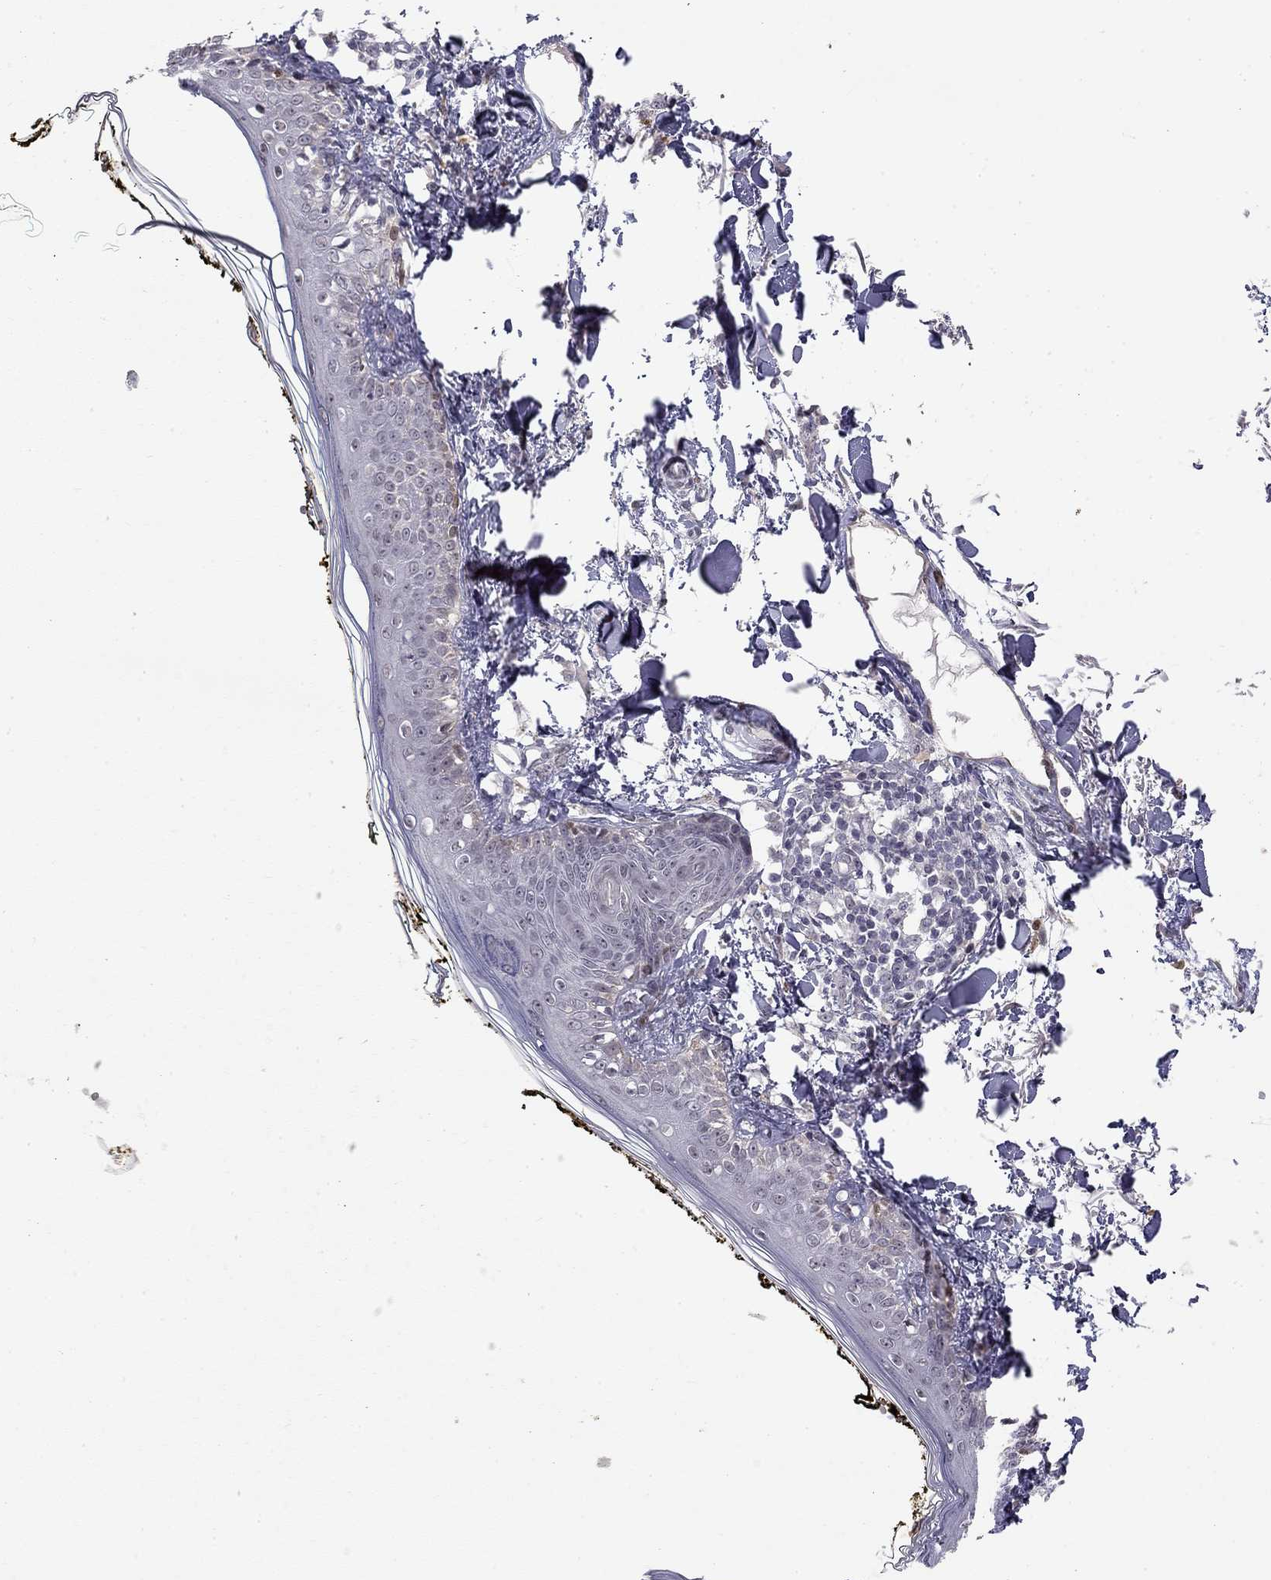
{"staining": {"intensity": "negative", "quantity": "none", "location": "none"}, "tissue": "skin", "cell_type": "Fibroblasts", "image_type": "normal", "snomed": [{"axis": "morphology", "description": "Normal tissue, NOS"}, {"axis": "topography", "description": "Skin"}], "caption": "This is an IHC photomicrograph of benign skin. There is no expression in fibroblasts.", "gene": "STXBP6", "patient": {"sex": "male", "age": 76}}